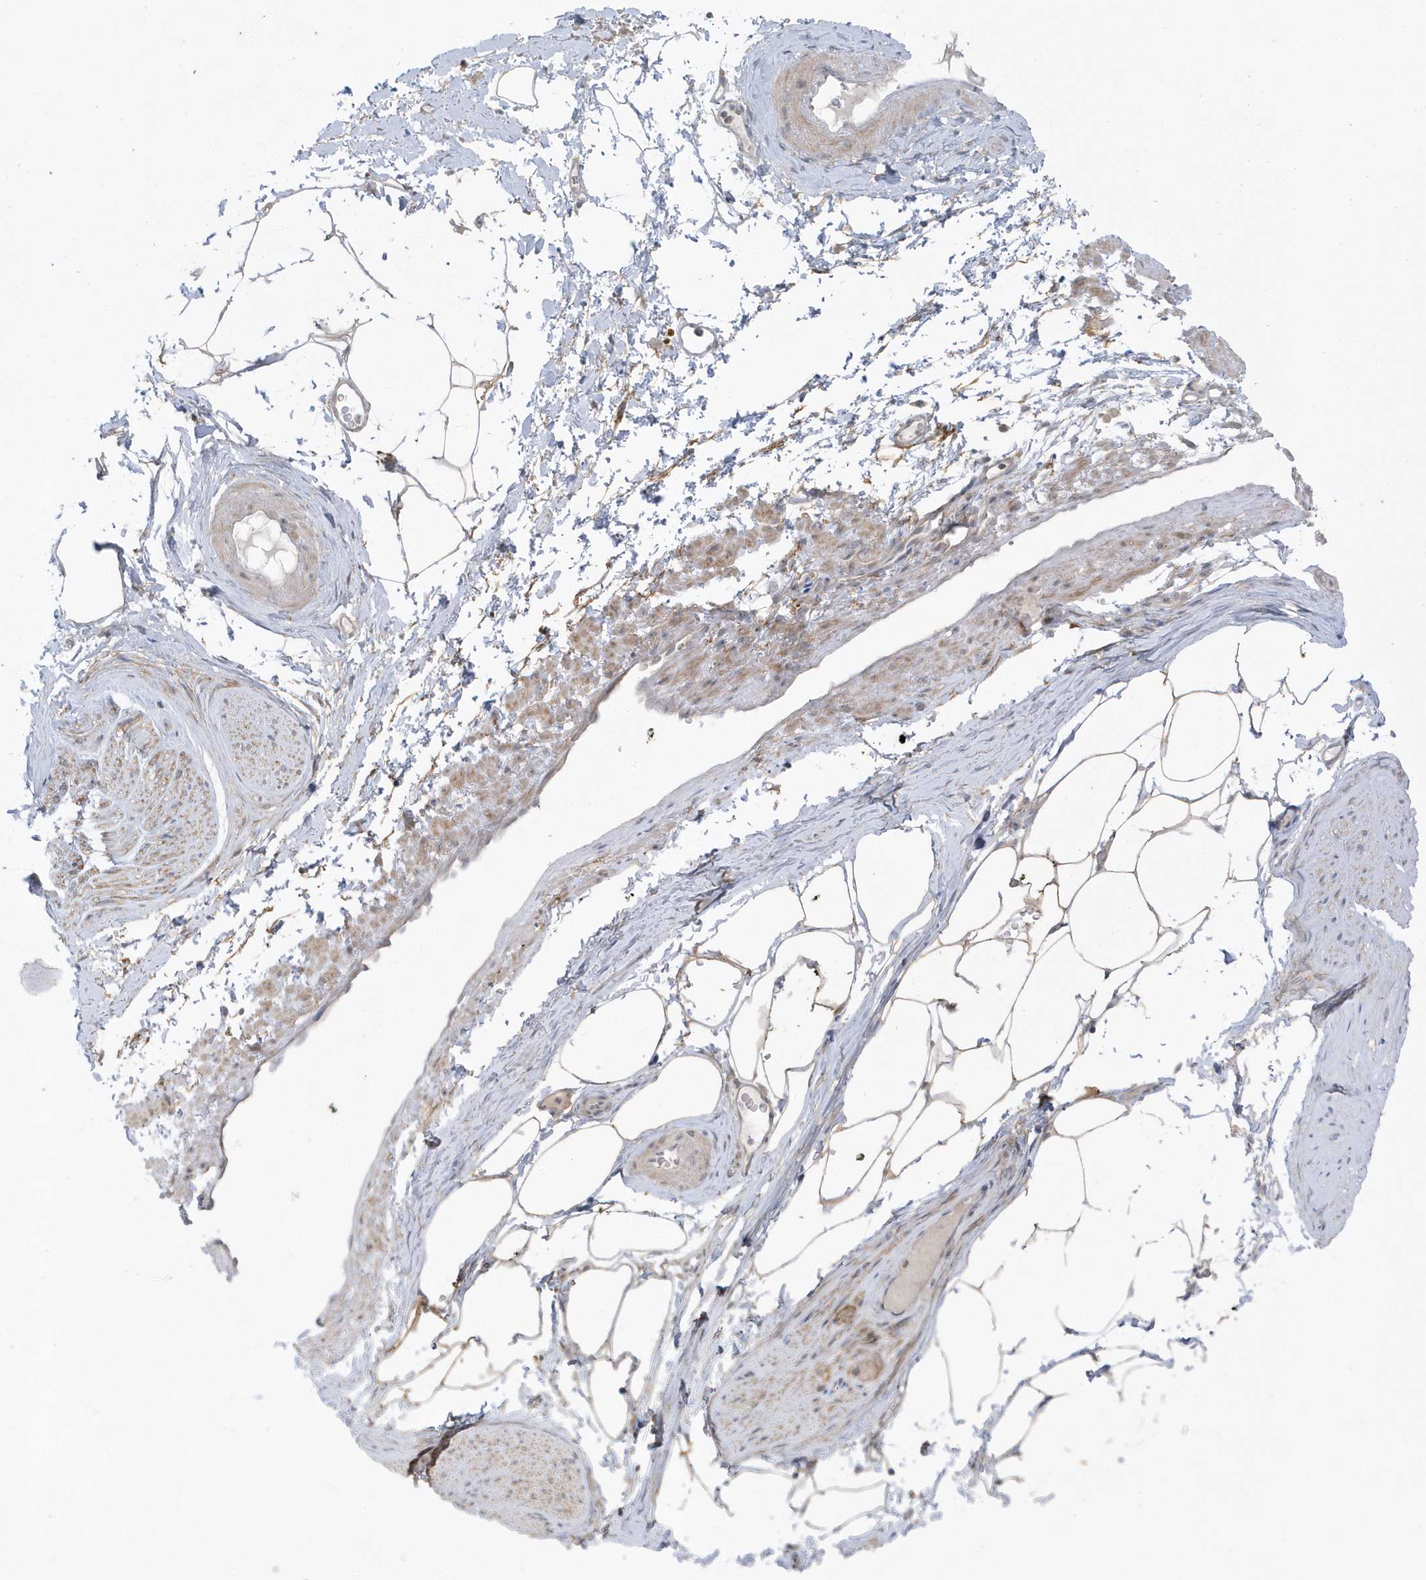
{"staining": {"intensity": "weak", "quantity": "<25%", "location": "cytoplasmic/membranous"}, "tissue": "adipose tissue", "cell_type": "Adipocytes", "image_type": "normal", "snomed": [{"axis": "morphology", "description": "Normal tissue, NOS"}, {"axis": "morphology", "description": "Adenocarcinoma, Low grade"}, {"axis": "topography", "description": "Prostate"}, {"axis": "topography", "description": "Peripheral nerve tissue"}], "caption": "Immunohistochemistry (IHC) photomicrograph of unremarkable adipose tissue: human adipose tissue stained with DAB demonstrates no significant protein staining in adipocytes.", "gene": "PARD3B", "patient": {"sex": "male", "age": 63}}